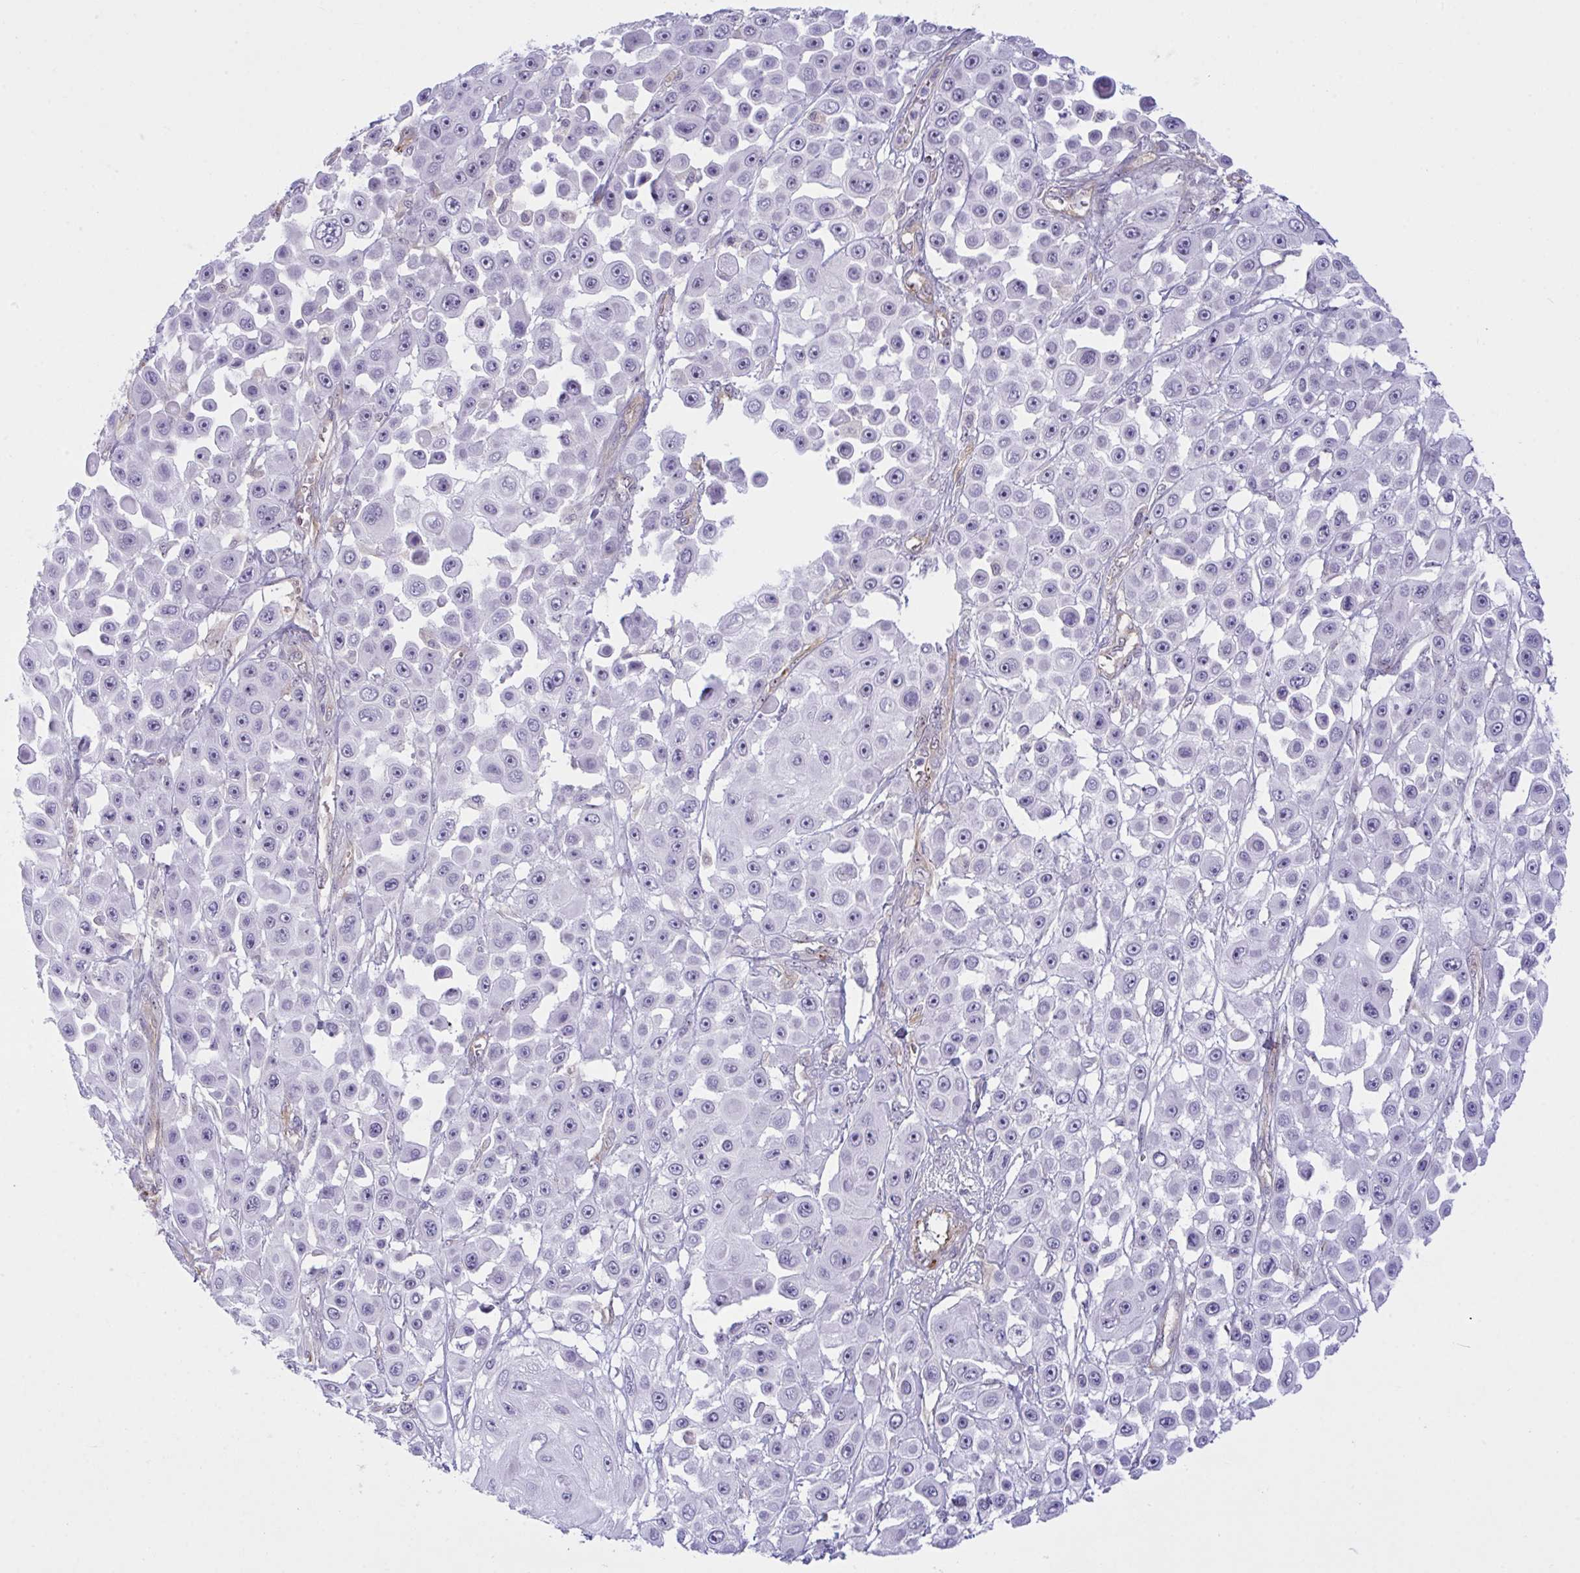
{"staining": {"intensity": "negative", "quantity": "none", "location": "none"}, "tissue": "skin cancer", "cell_type": "Tumor cells", "image_type": "cancer", "snomed": [{"axis": "morphology", "description": "Squamous cell carcinoma, NOS"}, {"axis": "topography", "description": "Skin"}], "caption": "Tumor cells are negative for protein expression in human skin cancer.", "gene": "PRRT4", "patient": {"sex": "male", "age": 67}}